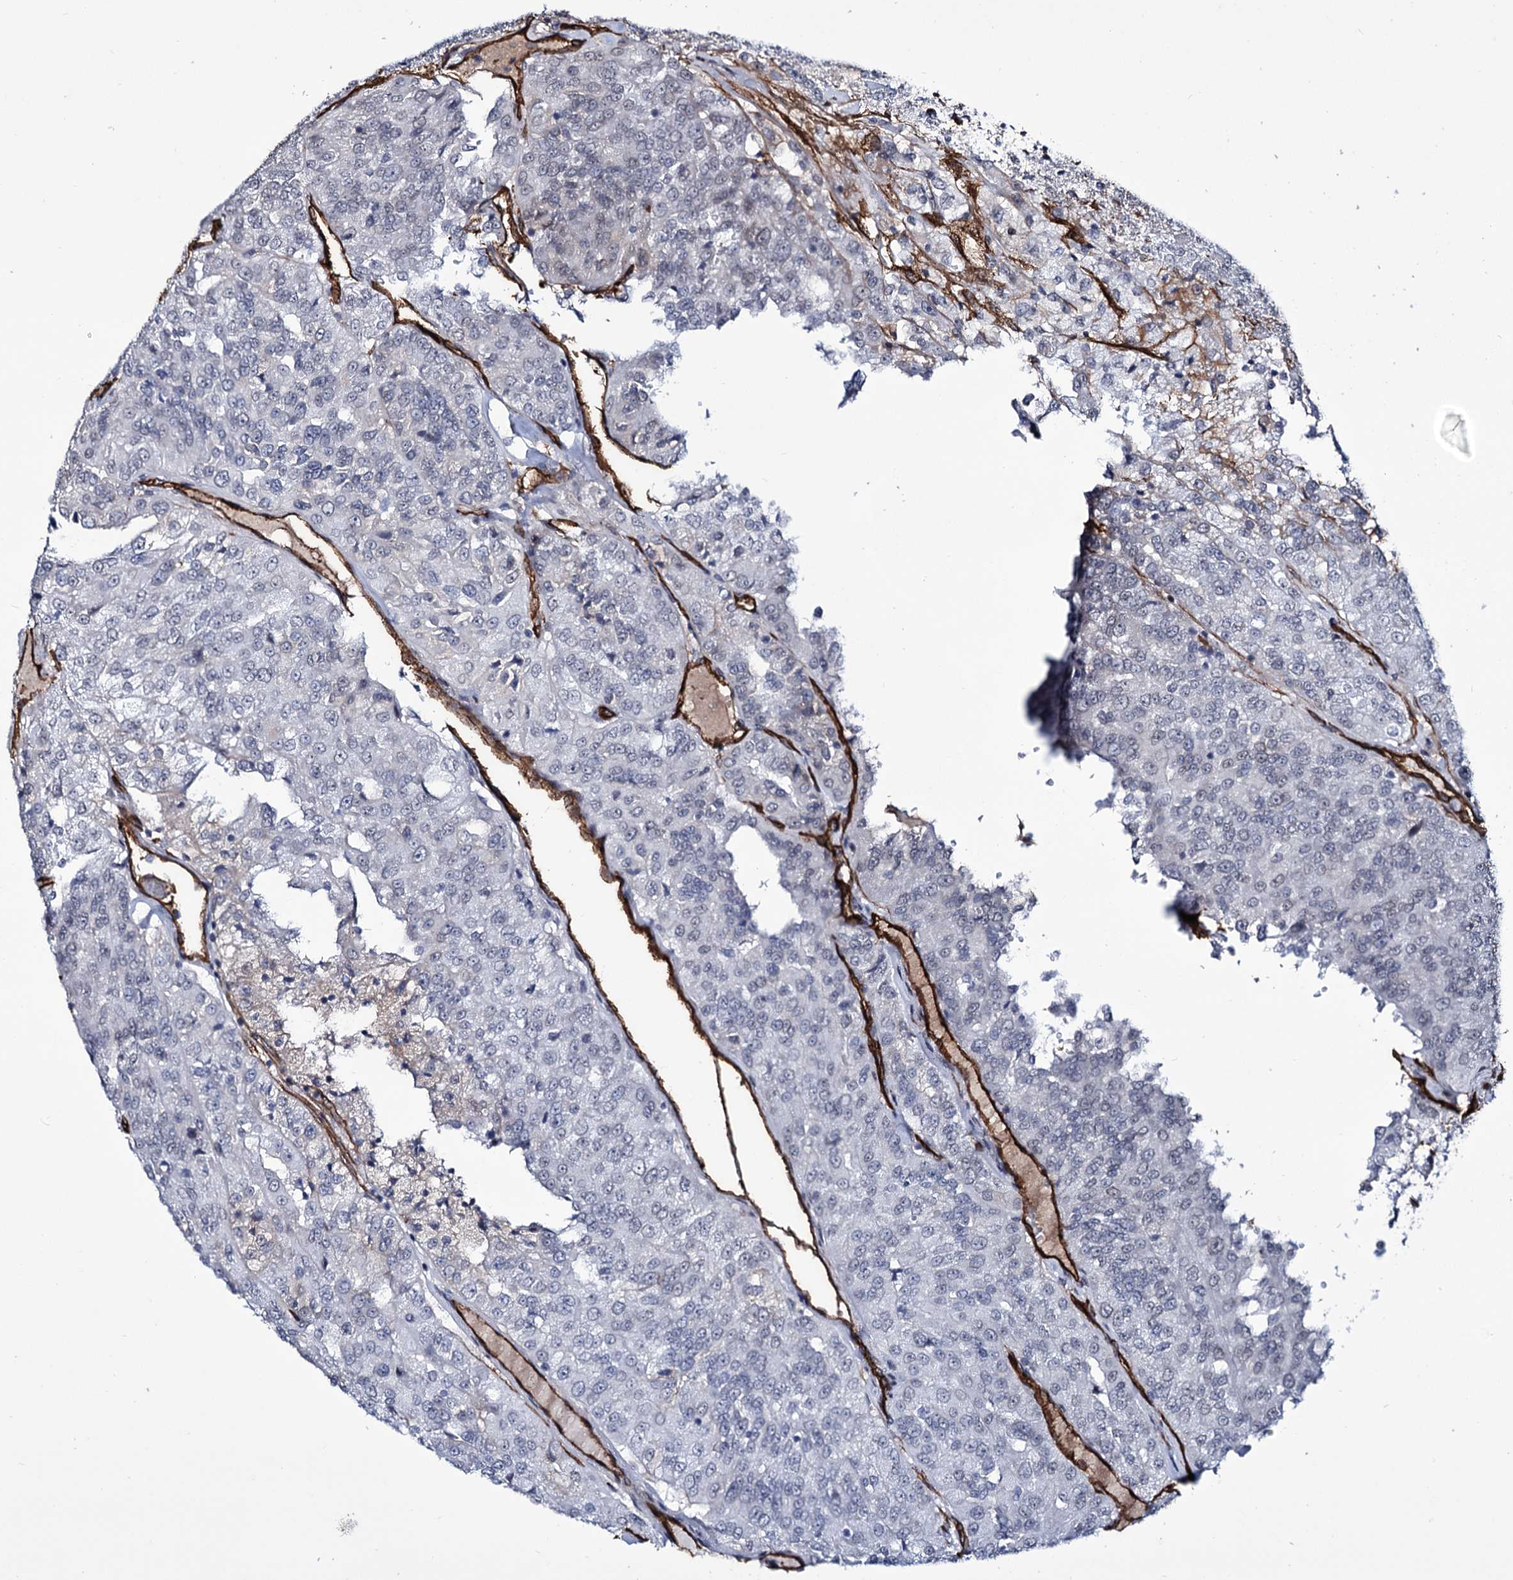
{"staining": {"intensity": "negative", "quantity": "none", "location": "none"}, "tissue": "renal cancer", "cell_type": "Tumor cells", "image_type": "cancer", "snomed": [{"axis": "morphology", "description": "Adenocarcinoma, NOS"}, {"axis": "topography", "description": "Kidney"}], "caption": "Renal adenocarcinoma was stained to show a protein in brown. There is no significant positivity in tumor cells. (DAB immunohistochemistry, high magnification).", "gene": "ZC3H12C", "patient": {"sex": "female", "age": 63}}